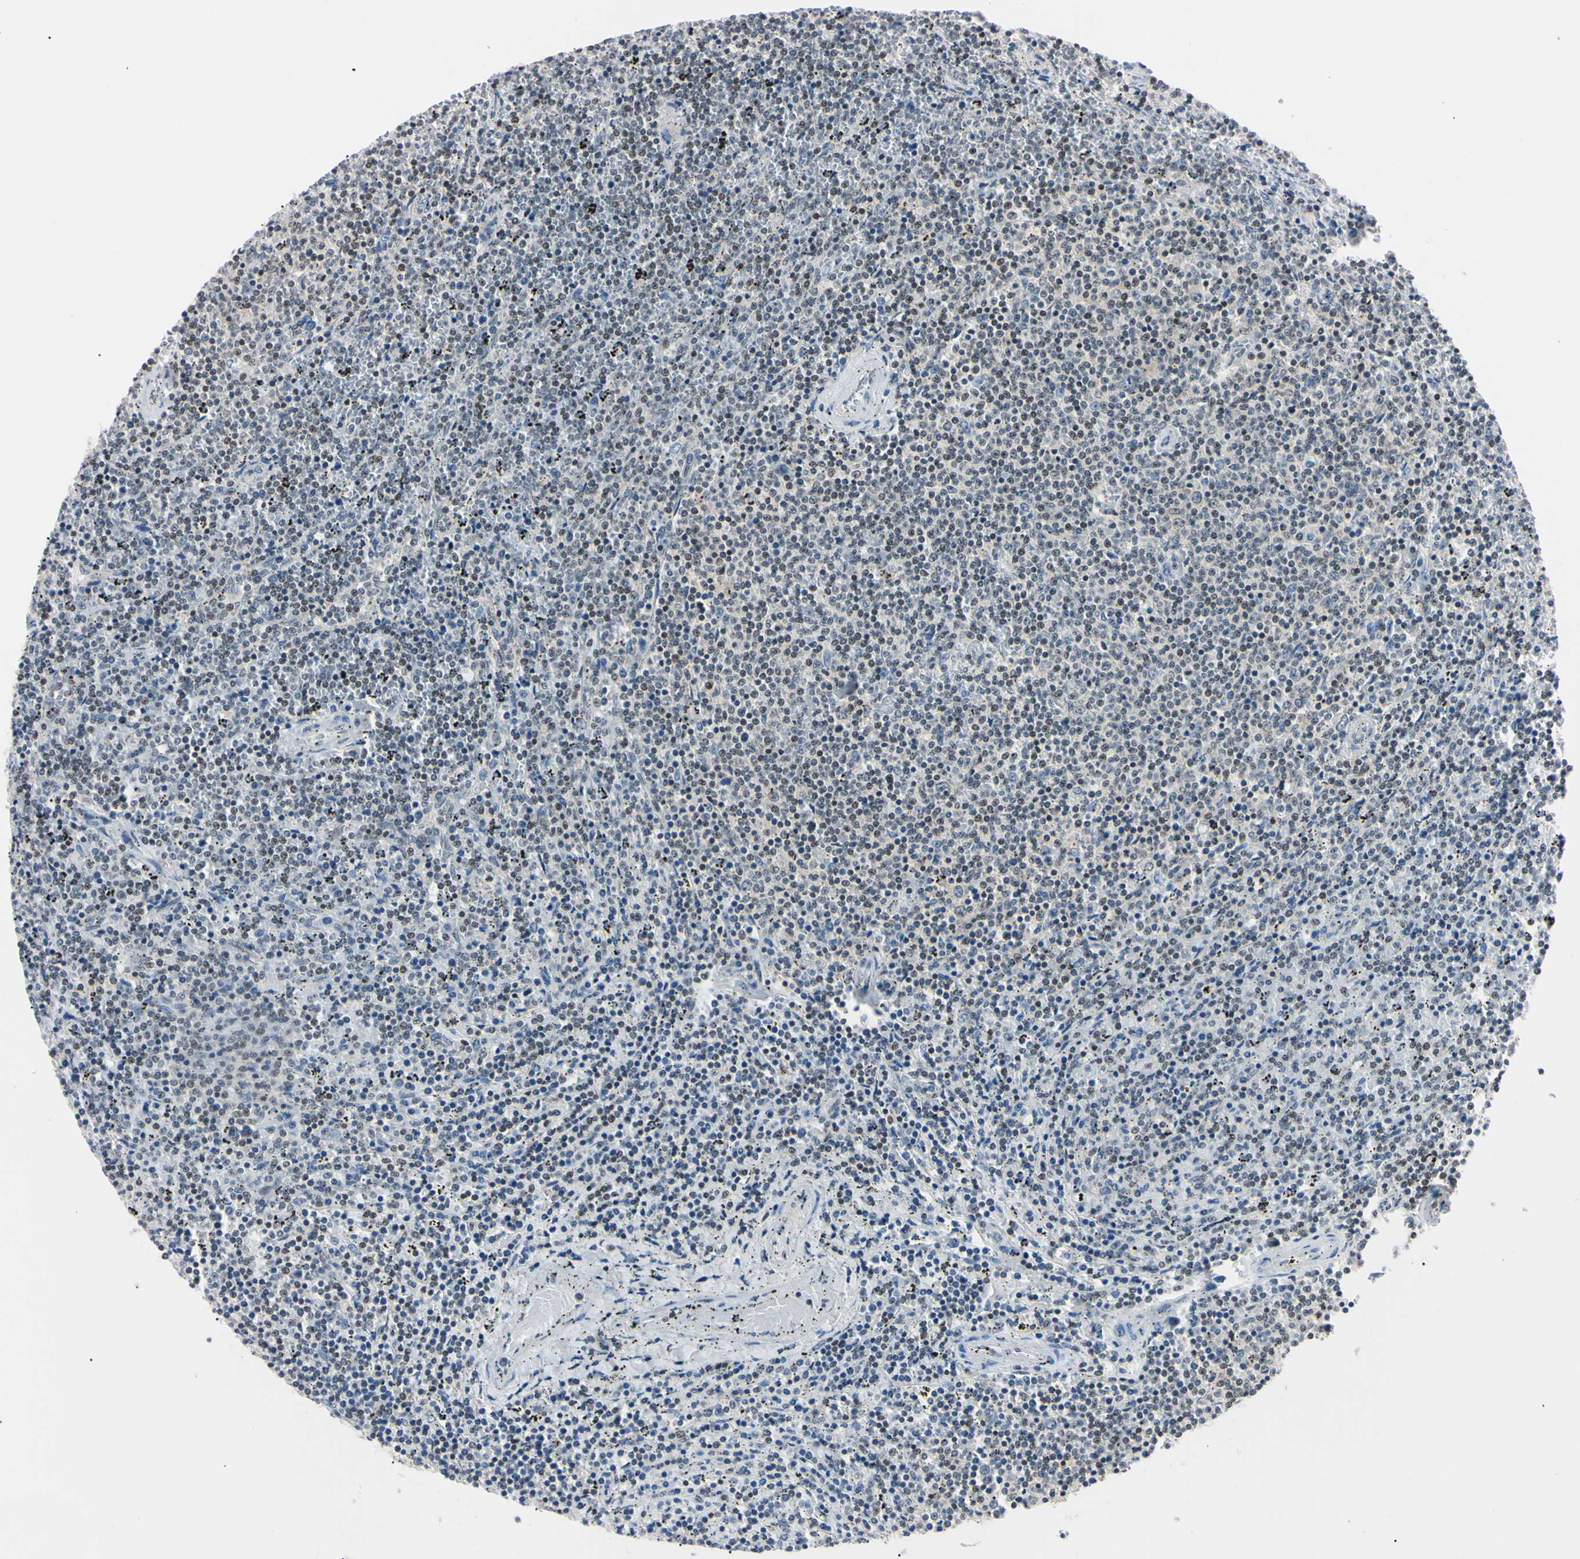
{"staining": {"intensity": "negative", "quantity": "none", "location": "none"}, "tissue": "lymphoma", "cell_type": "Tumor cells", "image_type": "cancer", "snomed": [{"axis": "morphology", "description": "Malignant lymphoma, non-Hodgkin's type, Low grade"}, {"axis": "topography", "description": "Spleen"}], "caption": "Tumor cells are negative for brown protein staining in low-grade malignant lymphoma, non-Hodgkin's type. (DAB immunohistochemistry visualized using brightfield microscopy, high magnification).", "gene": "C1orf174", "patient": {"sex": "female", "age": 50}}